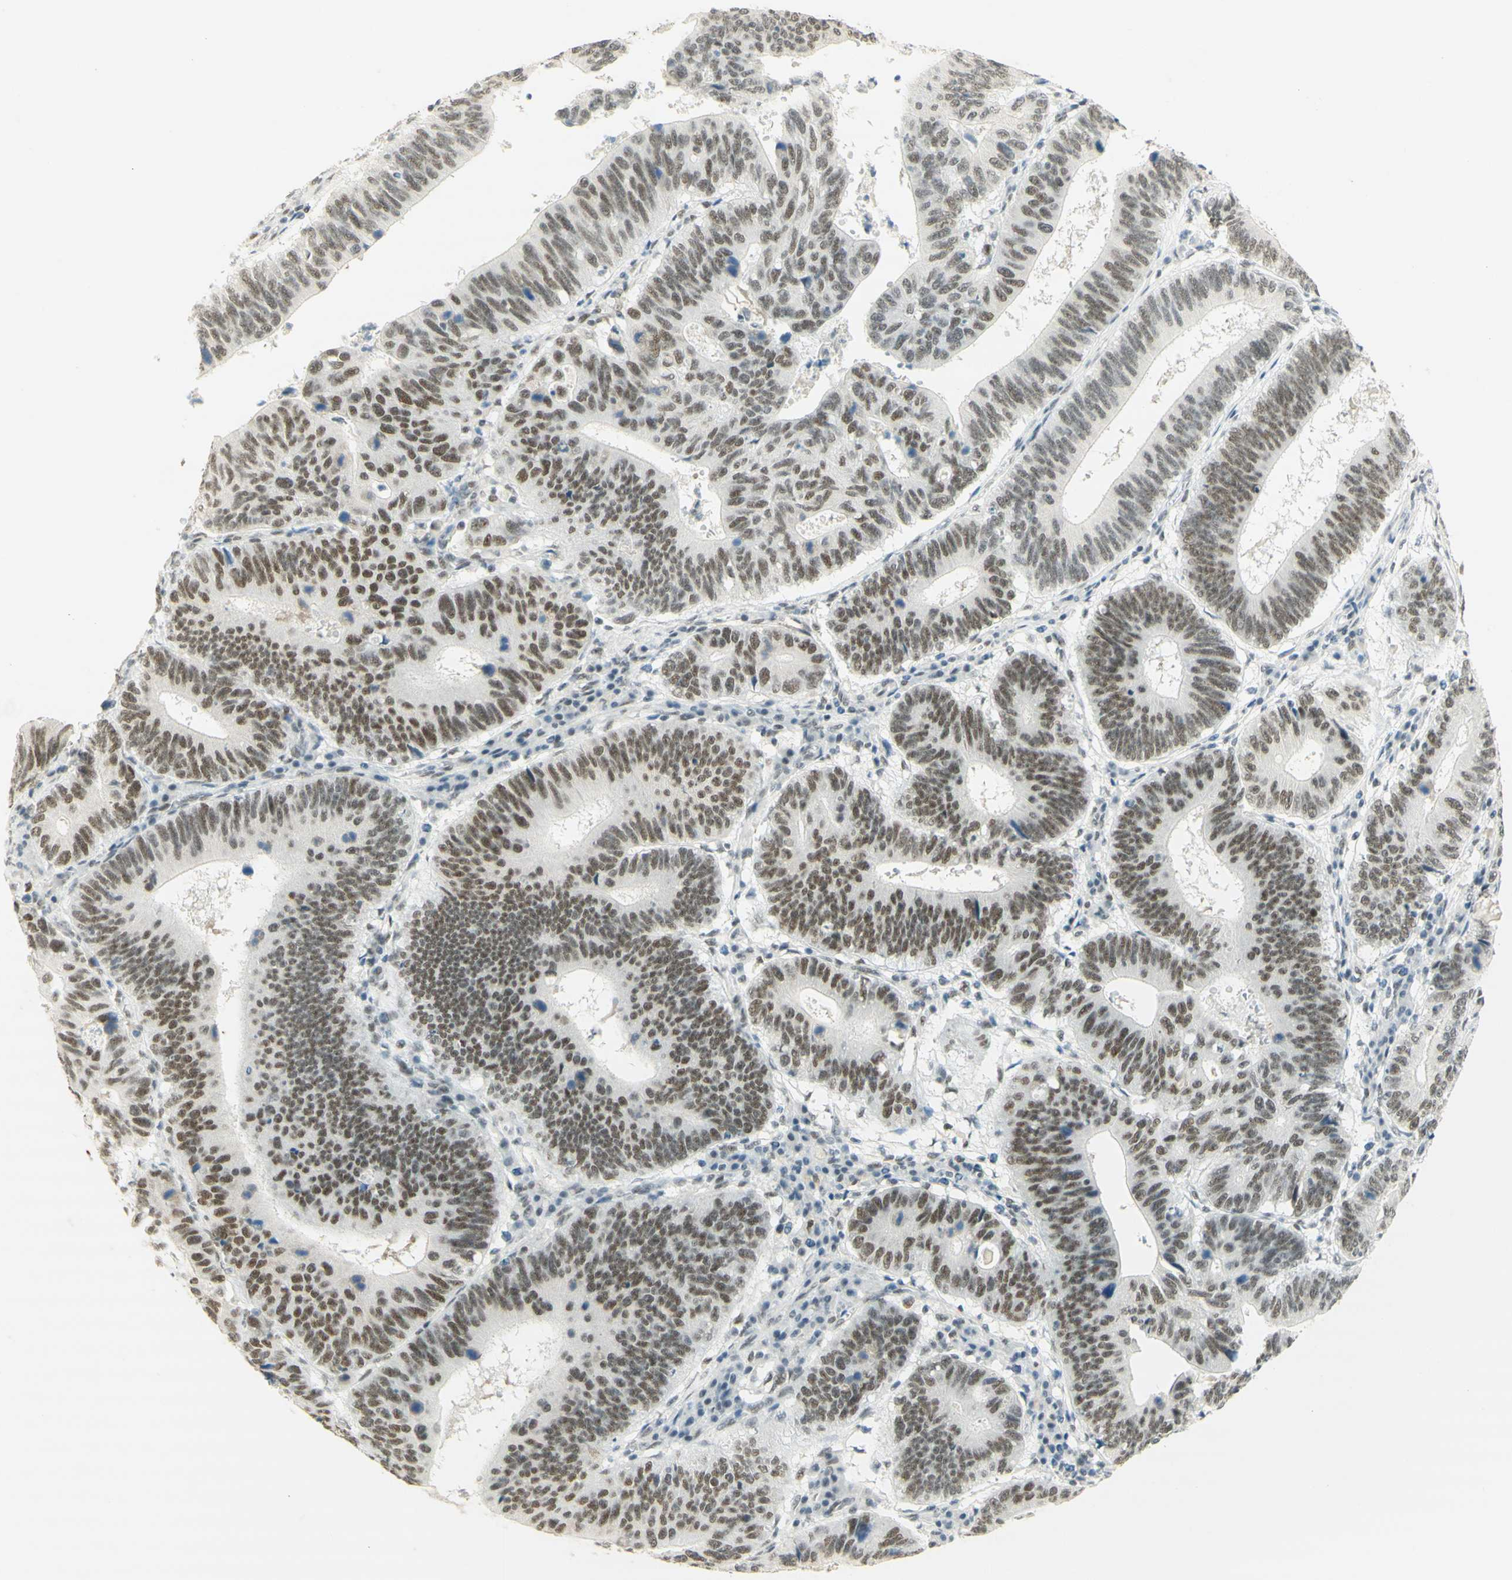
{"staining": {"intensity": "weak", "quantity": "25%-75%", "location": "nuclear"}, "tissue": "stomach cancer", "cell_type": "Tumor cells", "image_type": "cancer", "snomed": [{"axis": "morphology", "description": "Adenocarcinoma, NOS"}, {"axis": "topography", "description": "Stomach"}], "caption": "Stomach cancer stained with immunohistochemistry shows weak nuclear staining in approximately 25%-75% of tumor cells.", "gene": "PMS2", "patient": {"sex": "male", "age": 59}}